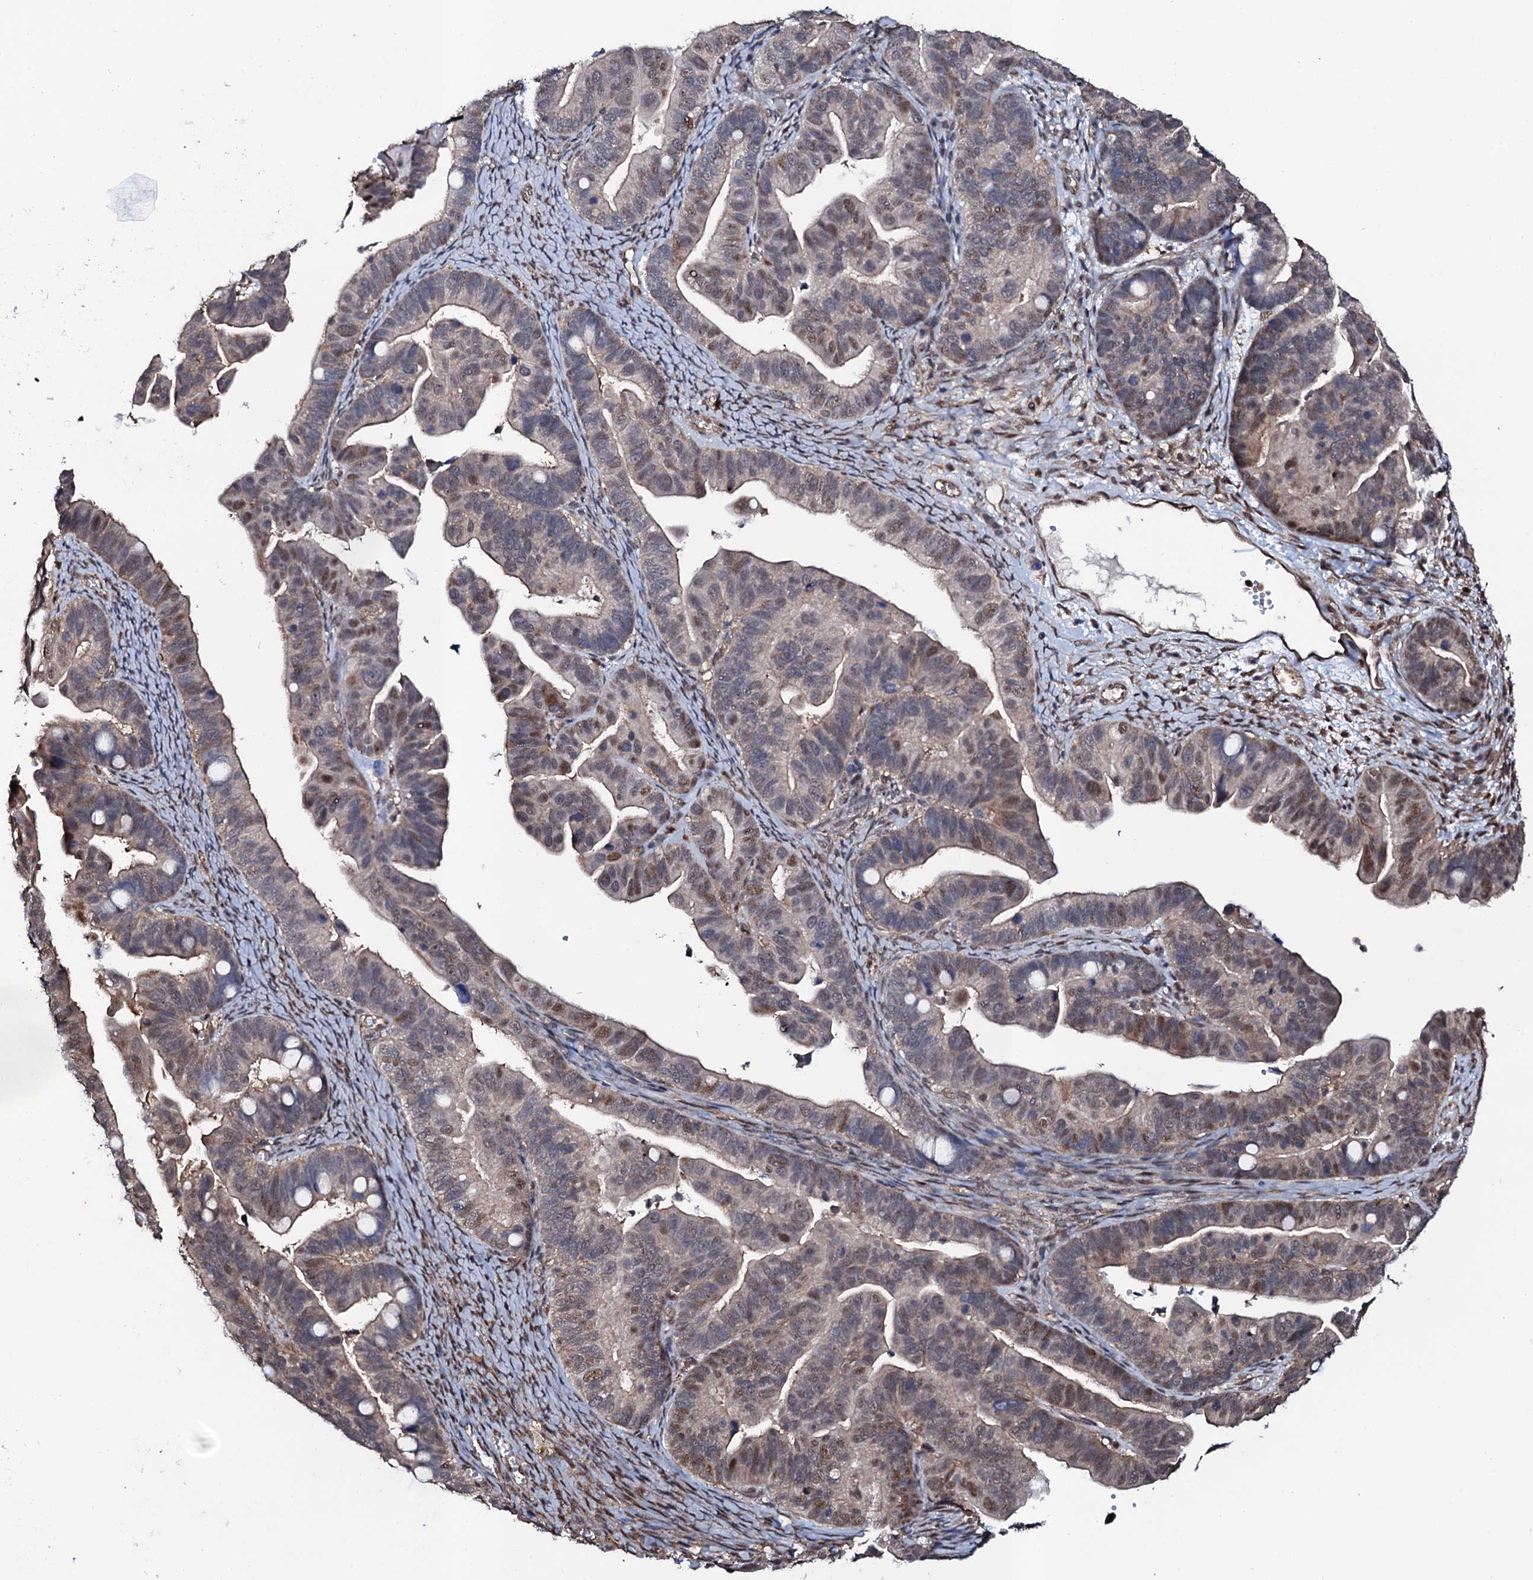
{"staining": {"intensity": "moderate", "quantity": ">75%", "location": "nuclear"}, "tissue": "ovarian cancer", "cell_type": "Tumor cells", "image_type": "cancer", "snomed": [{"axis": "morphology", "description": "Cystadenocarcinoma, serous, NOS"}, {"axis": "topography", "description": "Ovary"}], "caption": "Immunohistochemistry micrograph of neoplastic tissue: human serous cystadenocarcinoma (ovarian) stained using immunohistochemistry (IHC) displays medium levels of moderate protein expression localized specifically in the nuclear of tumor cells, appearing as a nuclear brown color.", "gene": "COG6", "patient": {"sex": "female", "age": 56}}